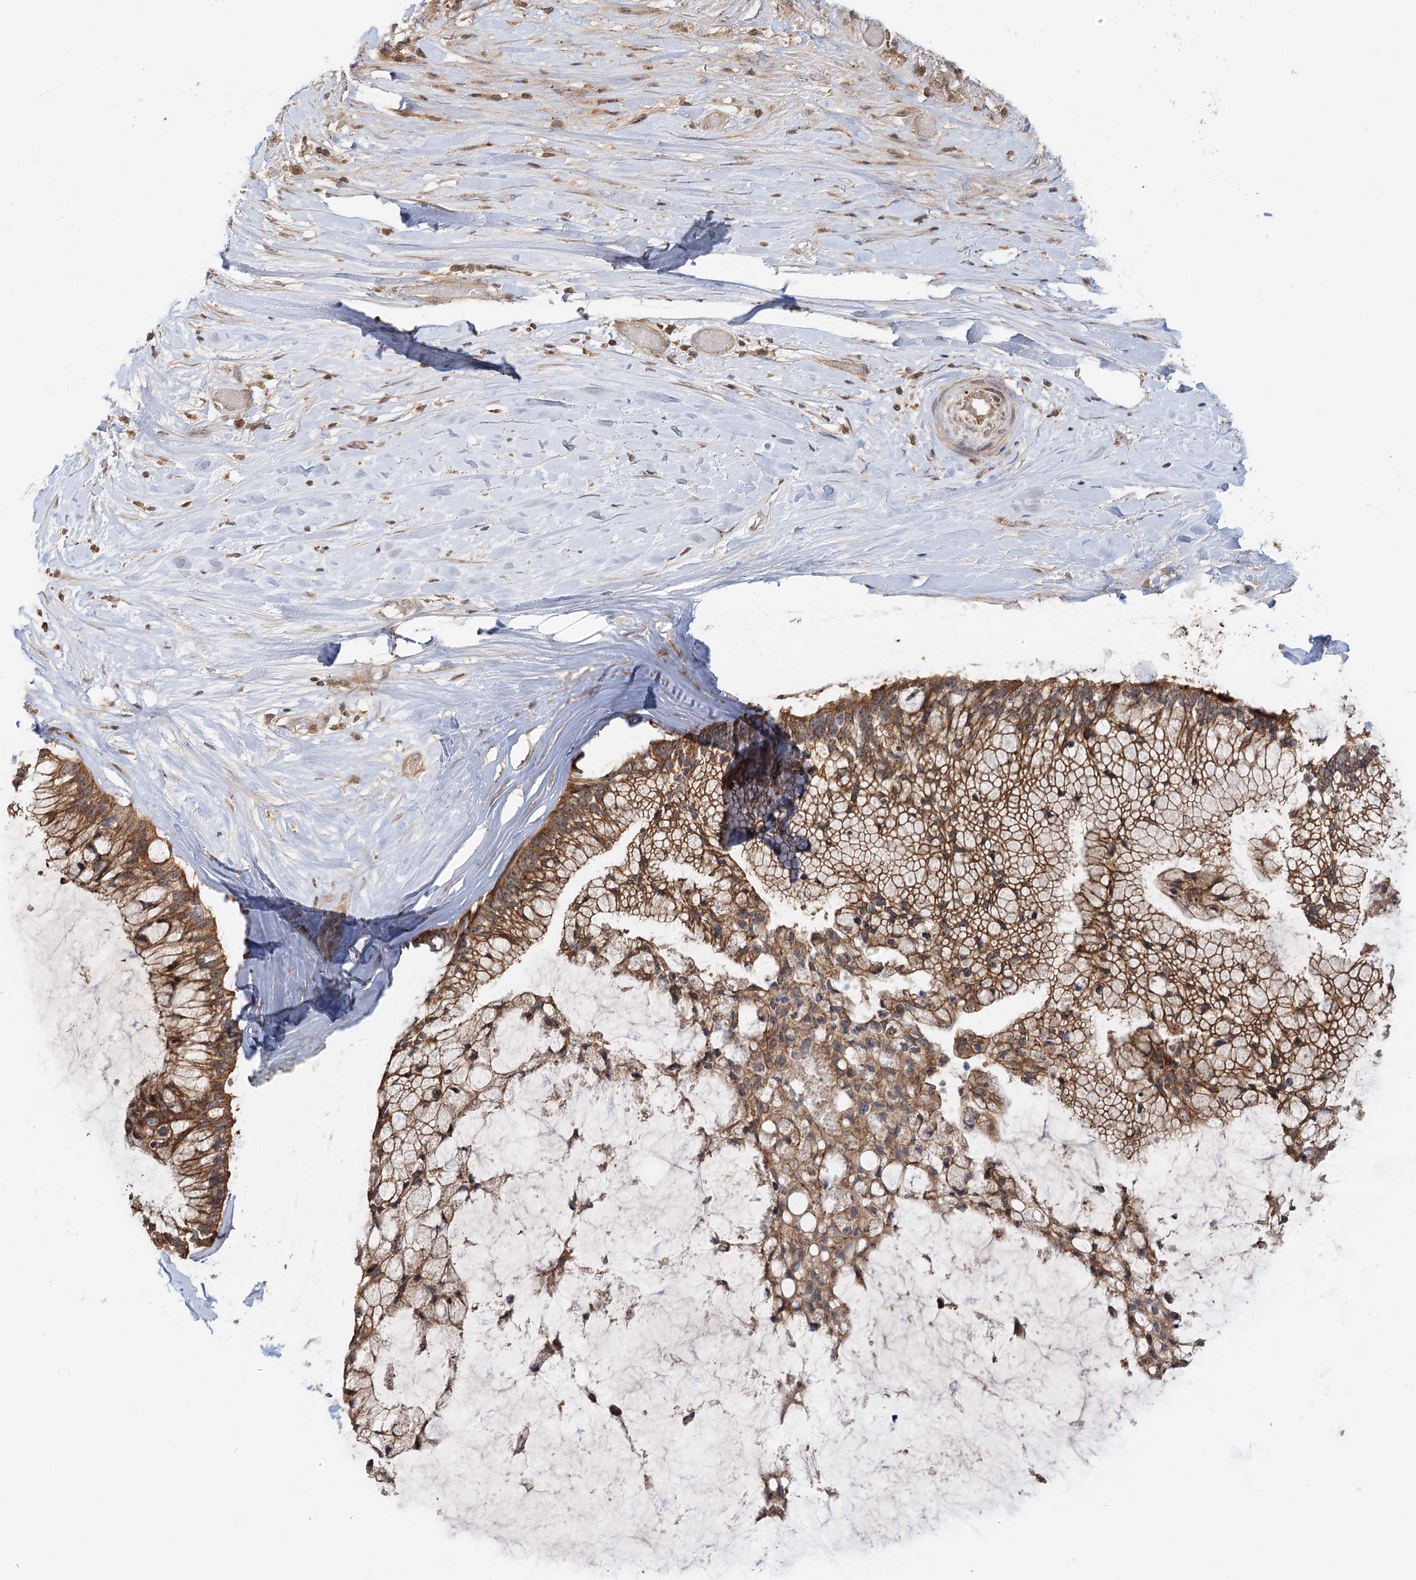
{"staining": {"intensity": "moderate", "quantity": ">75%", "location": "cytoplasmic/membranous,nuclear"}, "tissue": "ovarian cancer", "cell_type": "Tumor cells", "image_type": "cancer", "snomed": [{"axis": "morphology", "description": "Cystadenocarcinoma, mucinous, NOS"}, {"axis": "topography", "description": "Ovary"}], "caption": "This photomicrograph demonstrates immunohistochemistry (IHC) staining of human ovarian cancer (mucinous cystadenocarcinoma), with medium moderate cytoplasmic/membranous and nuclear expression in approximately >75% of tumor cells.", "gene": "RAPGEF6", "patient": {"sex": "female", "age": 39}}